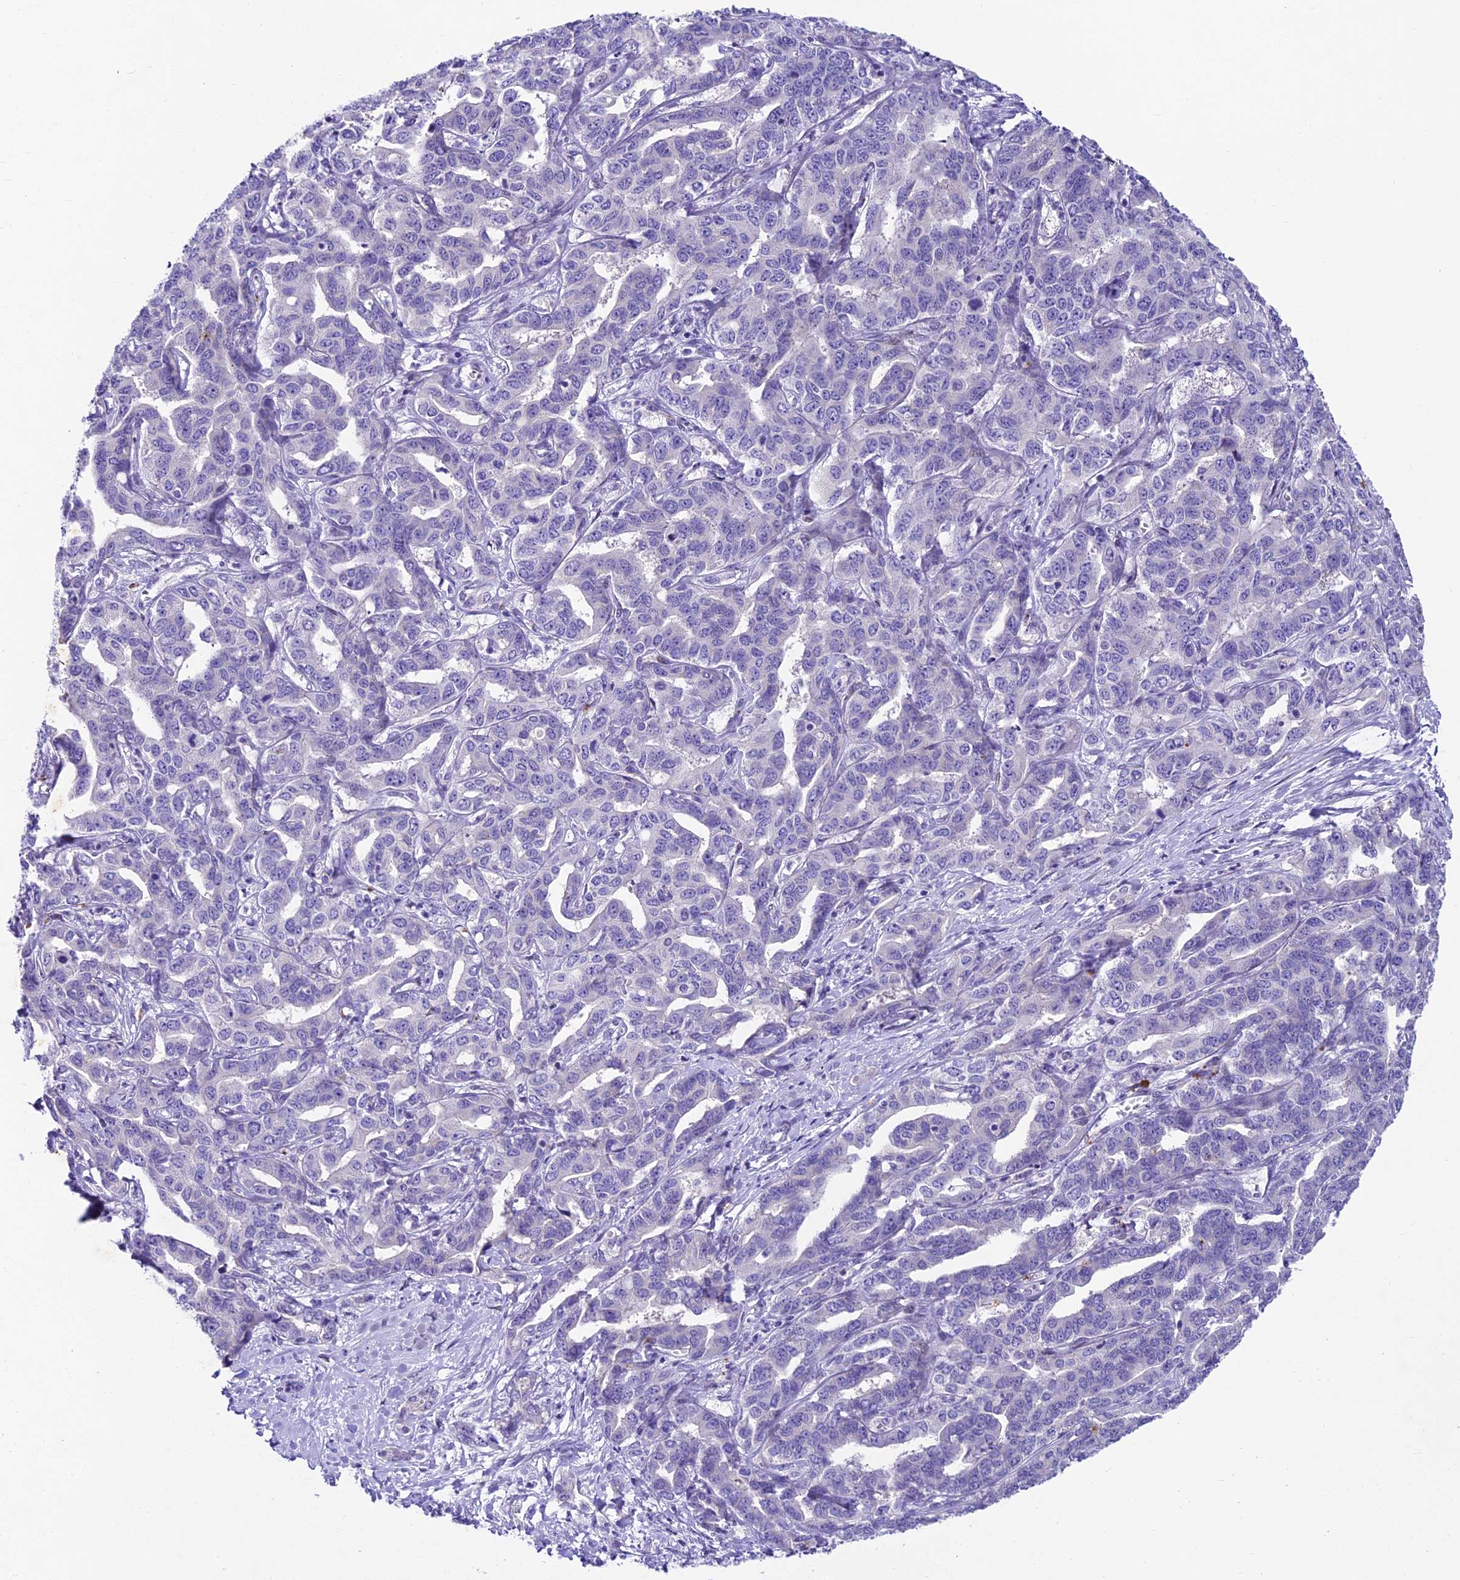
{"staining": {"intensity": "negative", "quantity": "none", "location": "none"}, "tissue": "liver cancer", "cell_type": "Tumor cells", "image_type": "cancer", "snomed": [{"axis": "morphology", "description": "Cholangiocarcinoma"}, {"axis": "topography", "description": "Liver"}], "caption": "Immunohistochemistry (IHC) of liver cancer reveals no positivity in tumor cells.", "gene": "IFT140", "patient": {"sex": "male", "age": 59}}